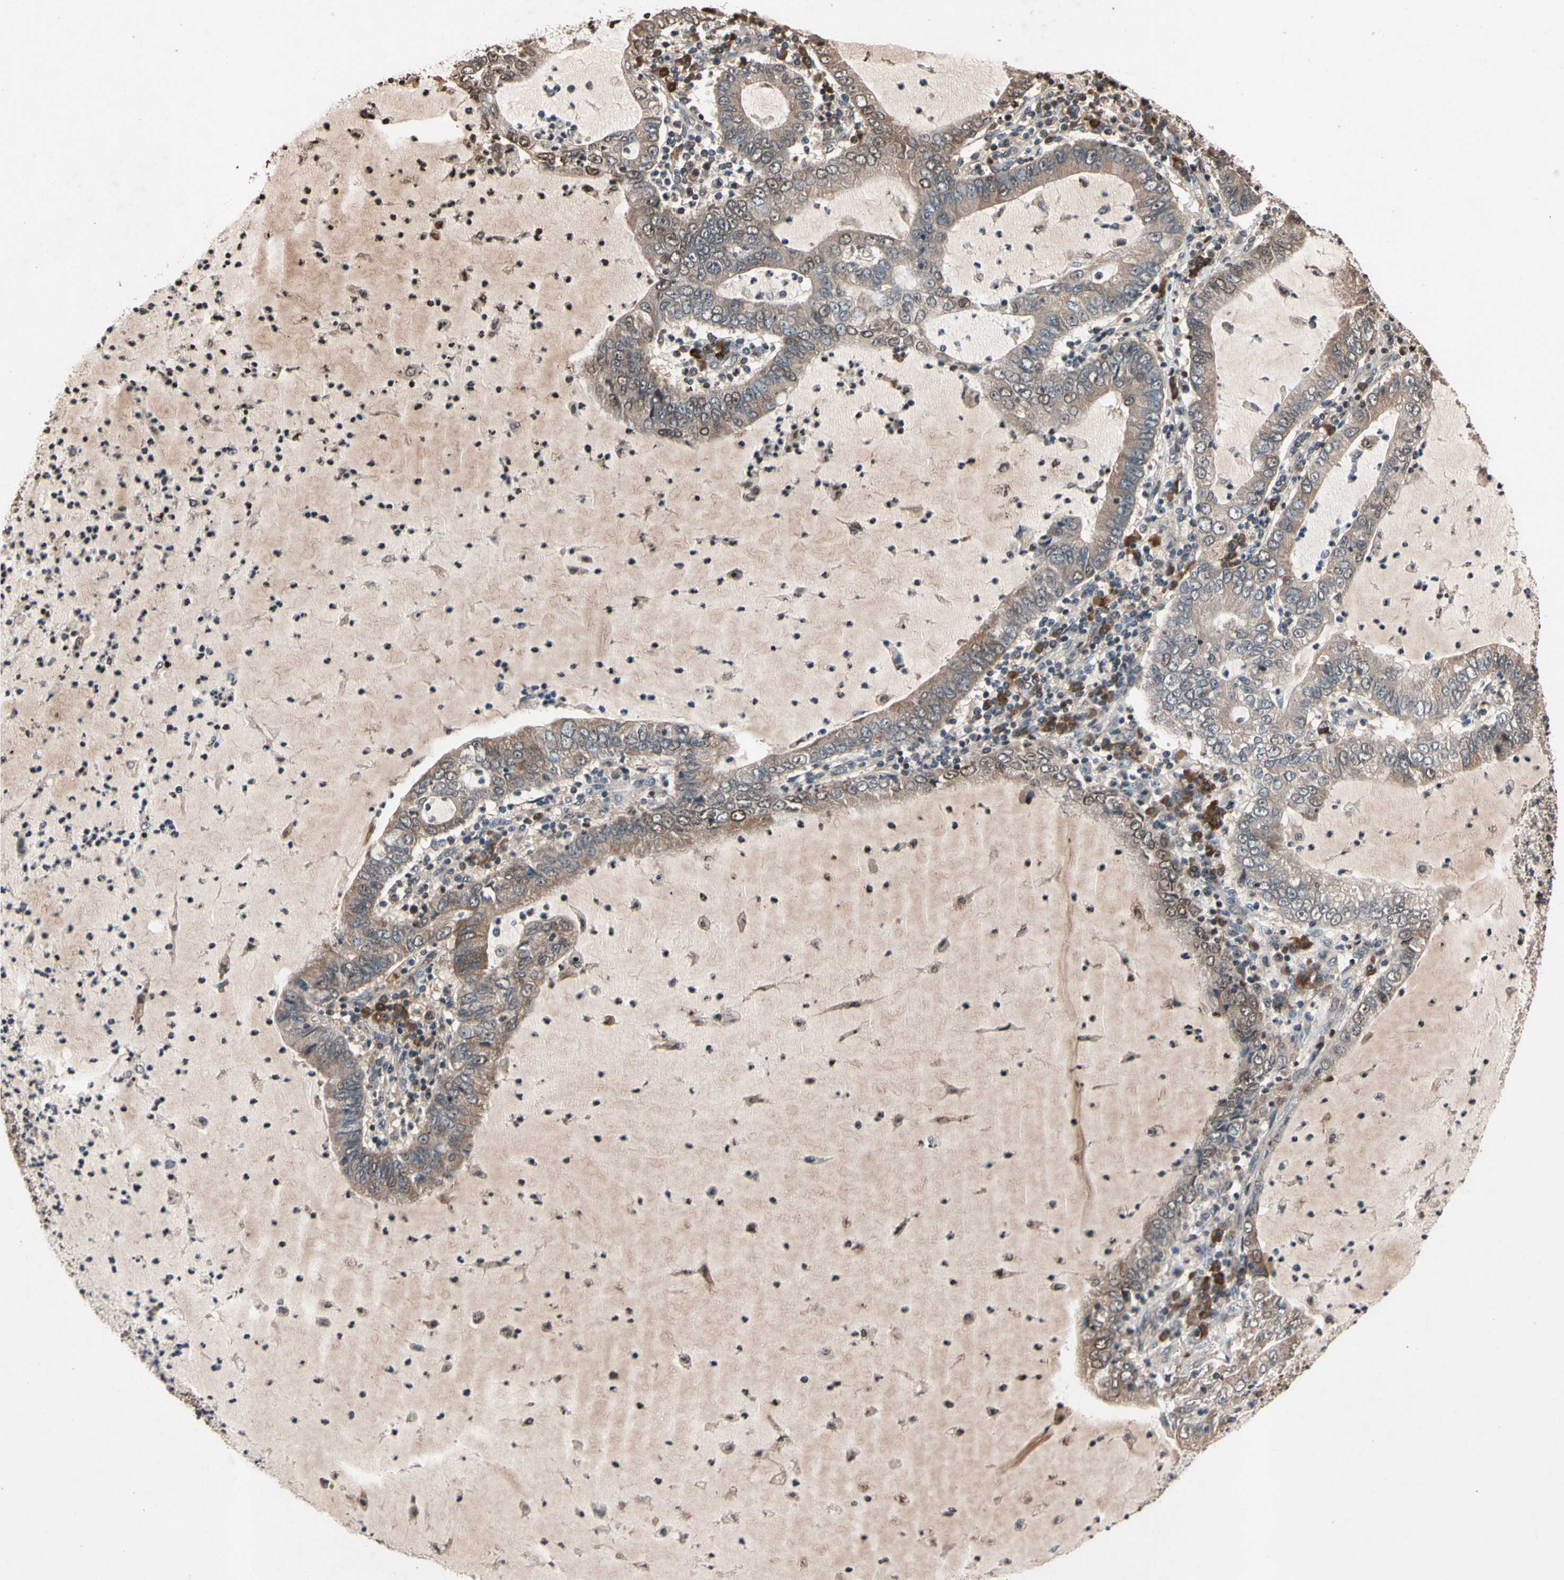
{"staining": {"intensity": "moderate", "quantity": ">75%", "location": "cytoplasmic/membranous,nuclear"}, "tissue": "lung cancer", "cell_type": "Tumor cells", "image_type": "cancer", "snomed": [{"axis": "morphology", "description": "Adenocarcinoma, NOS"}, {"axis": "topography", "description": "Lung"}], "caption": "Immunohistochemistry histopathology image of lung adenocarcinoma stained for a protein (brown), which shows medium levels of moderate cytoplasmic/membranous and nuclear positivity in about >75% of tumor cells.", "gene": "PRDX4", "patient": {"sex": "female", "age": 51}}